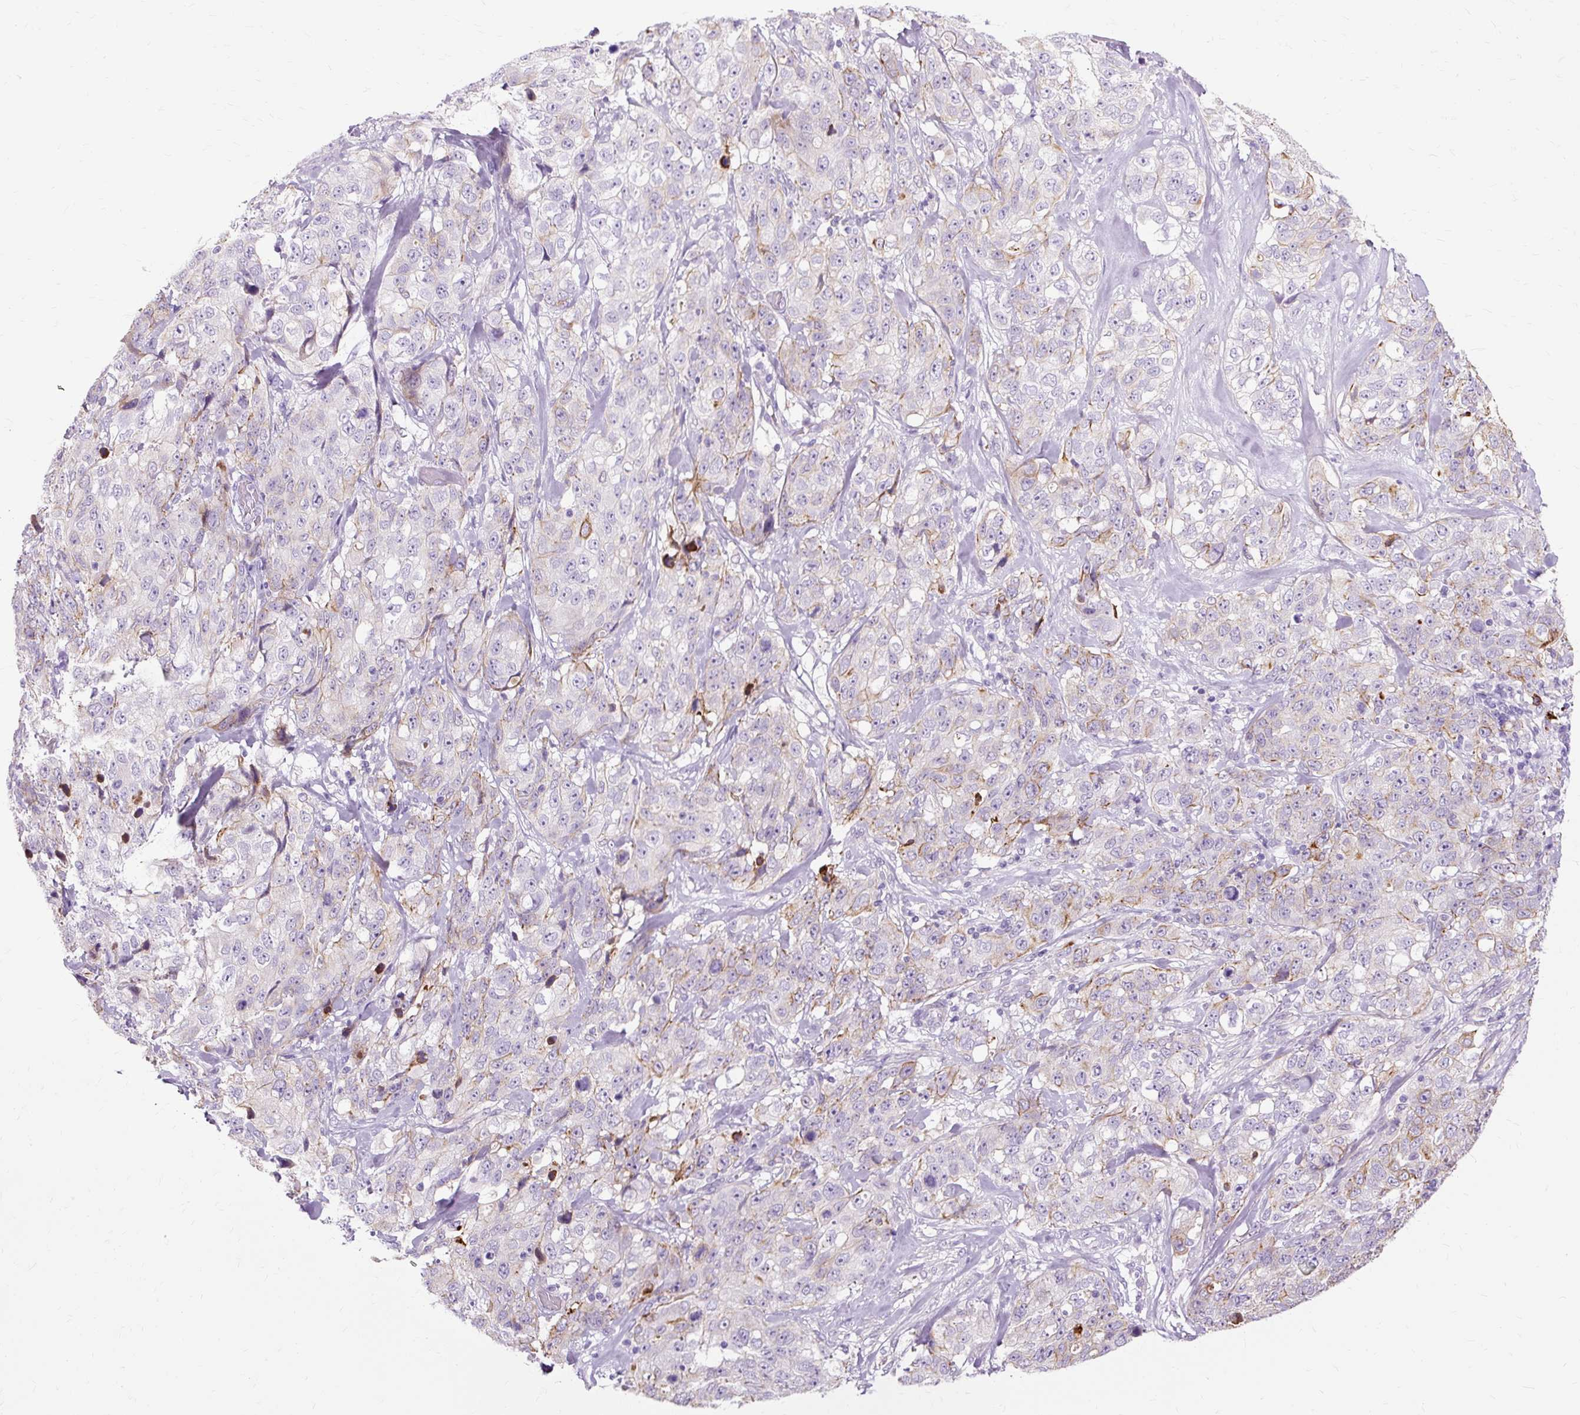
{"staining": {"intensity": "weak", "quantity": "<25%", "location": "cytoplasmic/membranous"}, "tissue": "stomach cancer", "cell_type": "Tumor cells", "image_type": "cancer", "snomed": [{"axis": "morphology", "description": "Adenocarcinoma, NOS"}, {"axis": "topography", "description": "Stomach"}], "caption": "Human stomach cancer (adenocarcinoma) stained for a protein using immunohistochemistry (IHC) reveals no expression in tumor cells.", "gene": "DCTN4", "patient": {"sex": "male", "age": 48}}